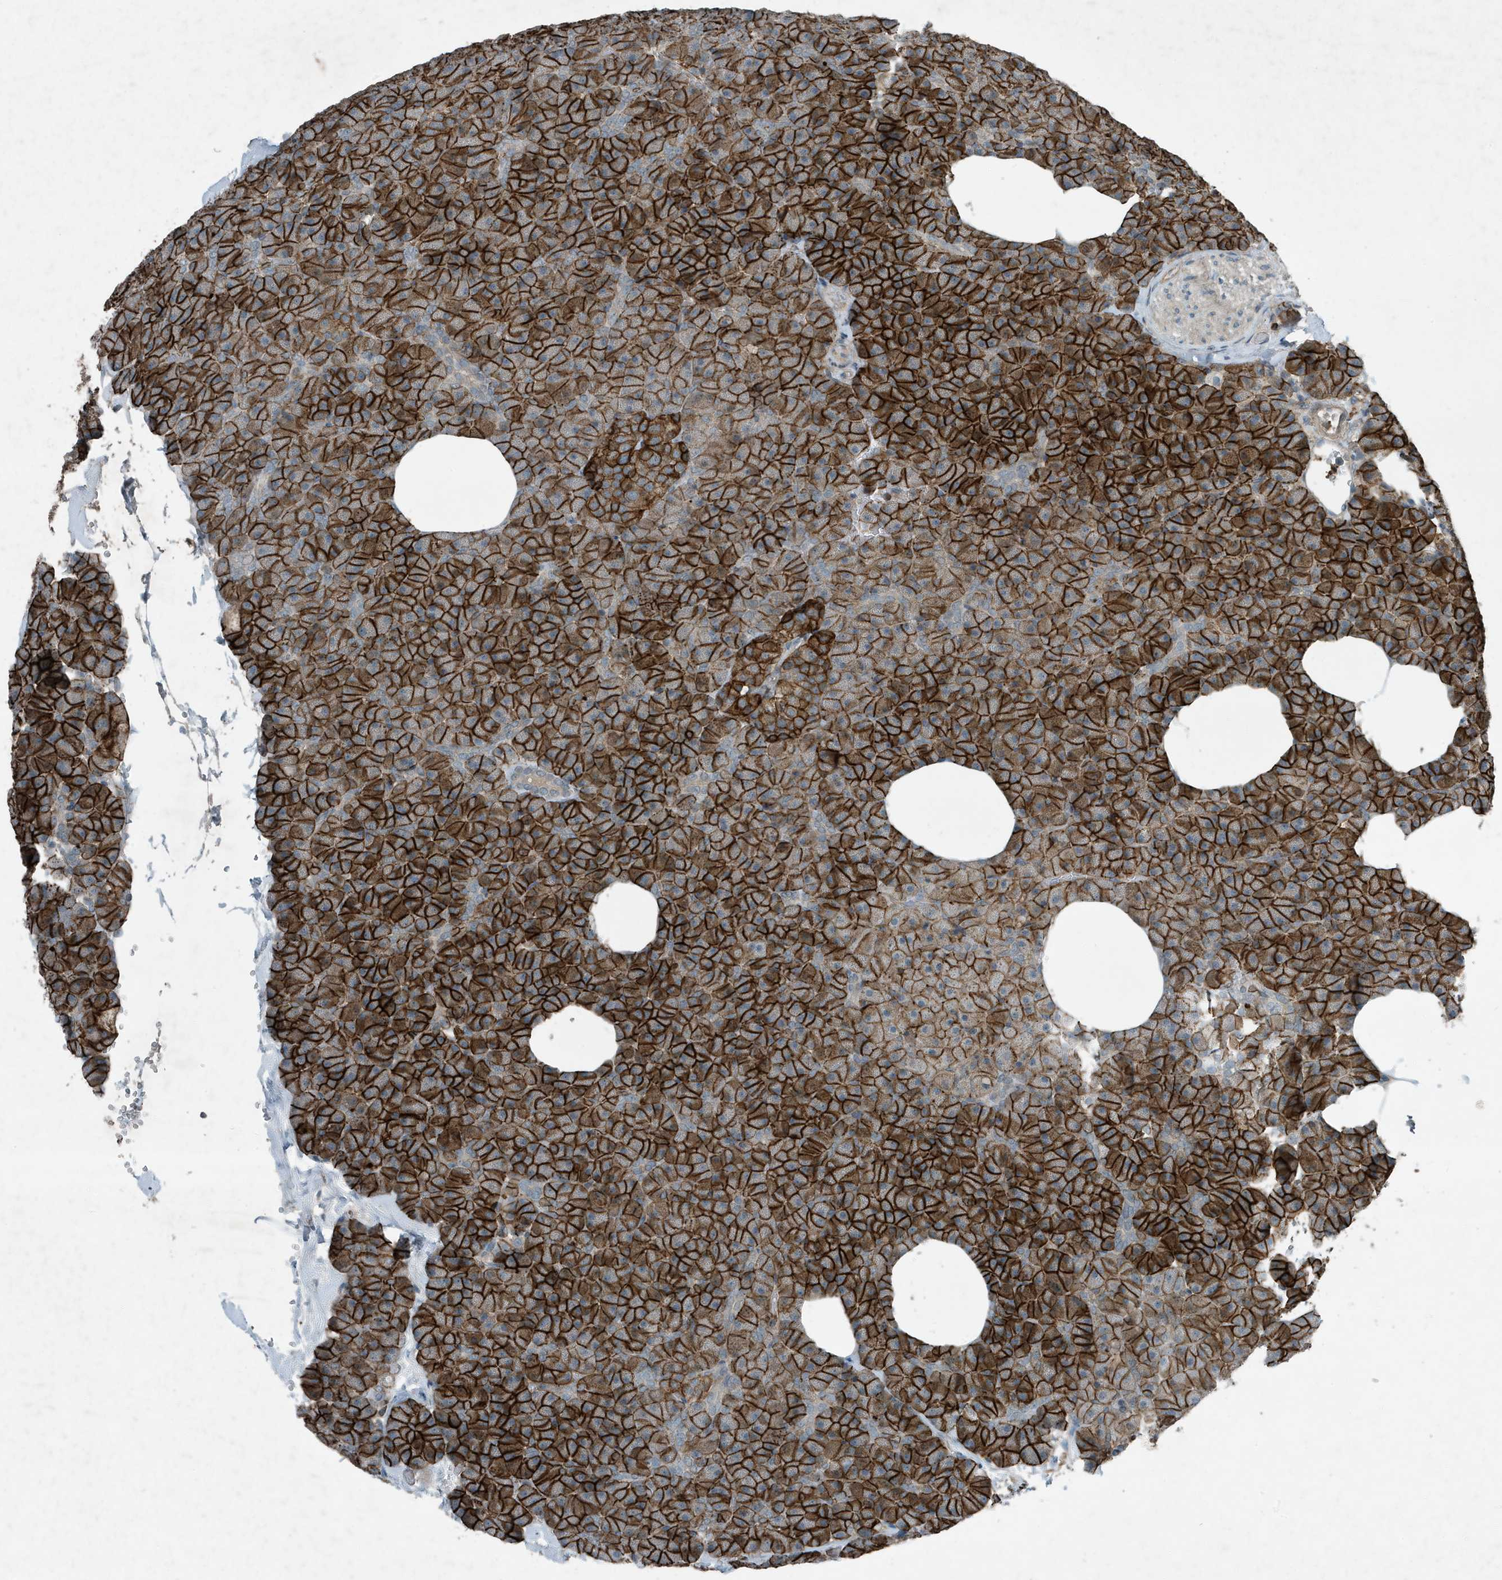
{"staining": {"intensity": "strong", "quantity": "25%-75%", "location": "cytoplasmic/membranous"}, "tissue": "pancreas", "cell_type": "Exocrine glandular cells", "image_type": "normal", "snomed": [{"axis": "morphology", "description": "Normal tissue, NOS"}, {"axis": "morphology", "description": "Carcinoid, malignant, NOS"}, {"axis": "topography", "description": "Pancreas"}], "caption": "Pancreas stained for a protein displays strong cytoplasmic/membranous positivity in exocrine glandular cells. The protein is stained brown, and the nuclei are stained in blue (DAB IHC with brightfield microscopy, high magnification).", "gene": "DAPP1", "patient": {"sex": "female", "age": 35}}